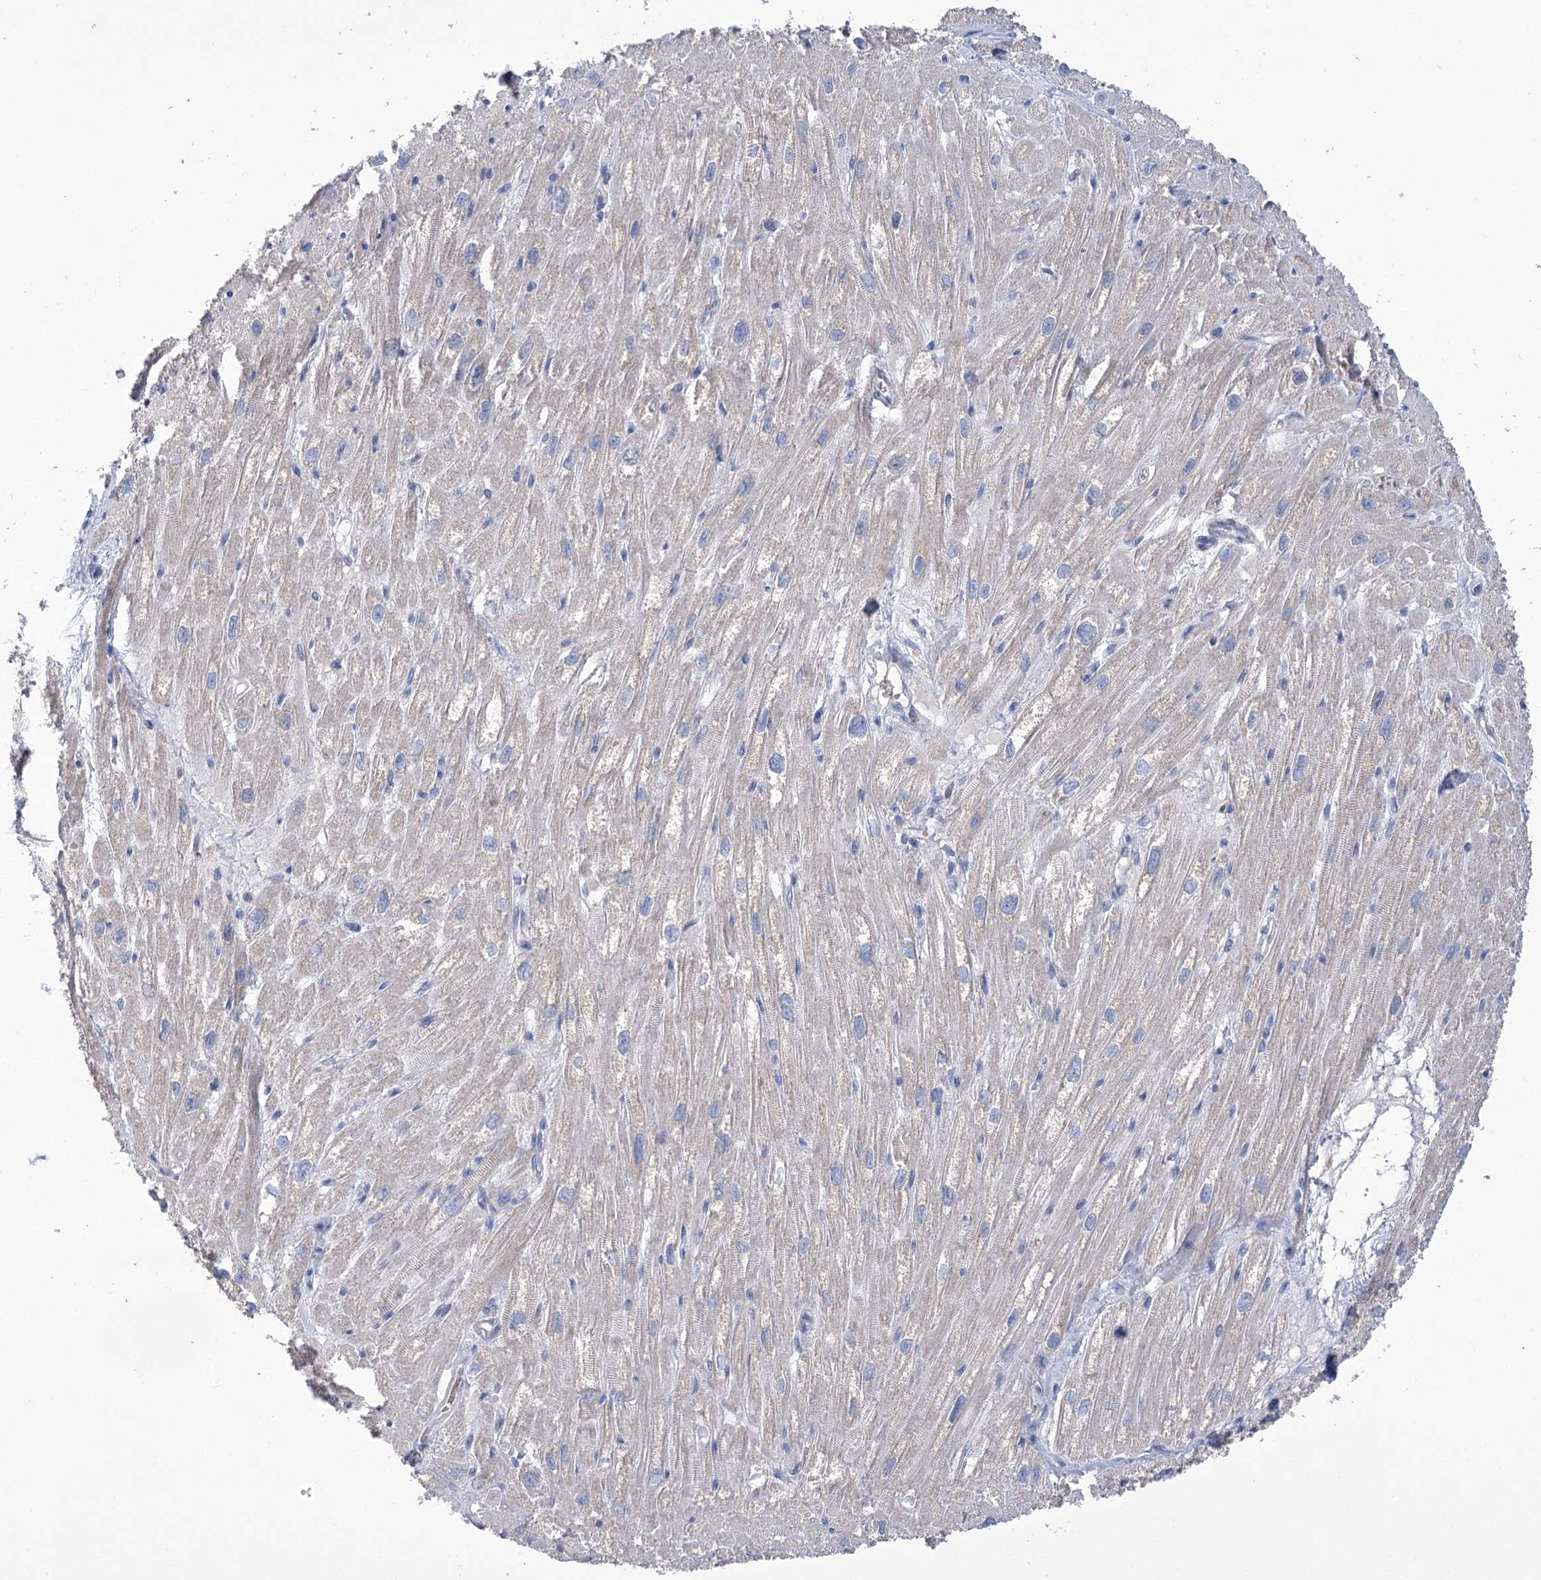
{"staining": {"intensity": "weak", "quantity": "<25%", "location": "cytoplasmic/membranous"}, "tissue": "heart muscle", "cell_type": "Cardiomyocytes", "image_type": "normal", "snomed": [{"axis": "morphology", "description": "Normal tissue, NOS"}, {"axis": "topography", "description": "Heart"}], "caption": "Immunohistochemistry image of unremarkable heart muscle stained for a protein (brown), which exhibits no positivity in cardiomyocytes.", "gene": "PRSS53", "patient": {"sex": "male", "age": 50}}